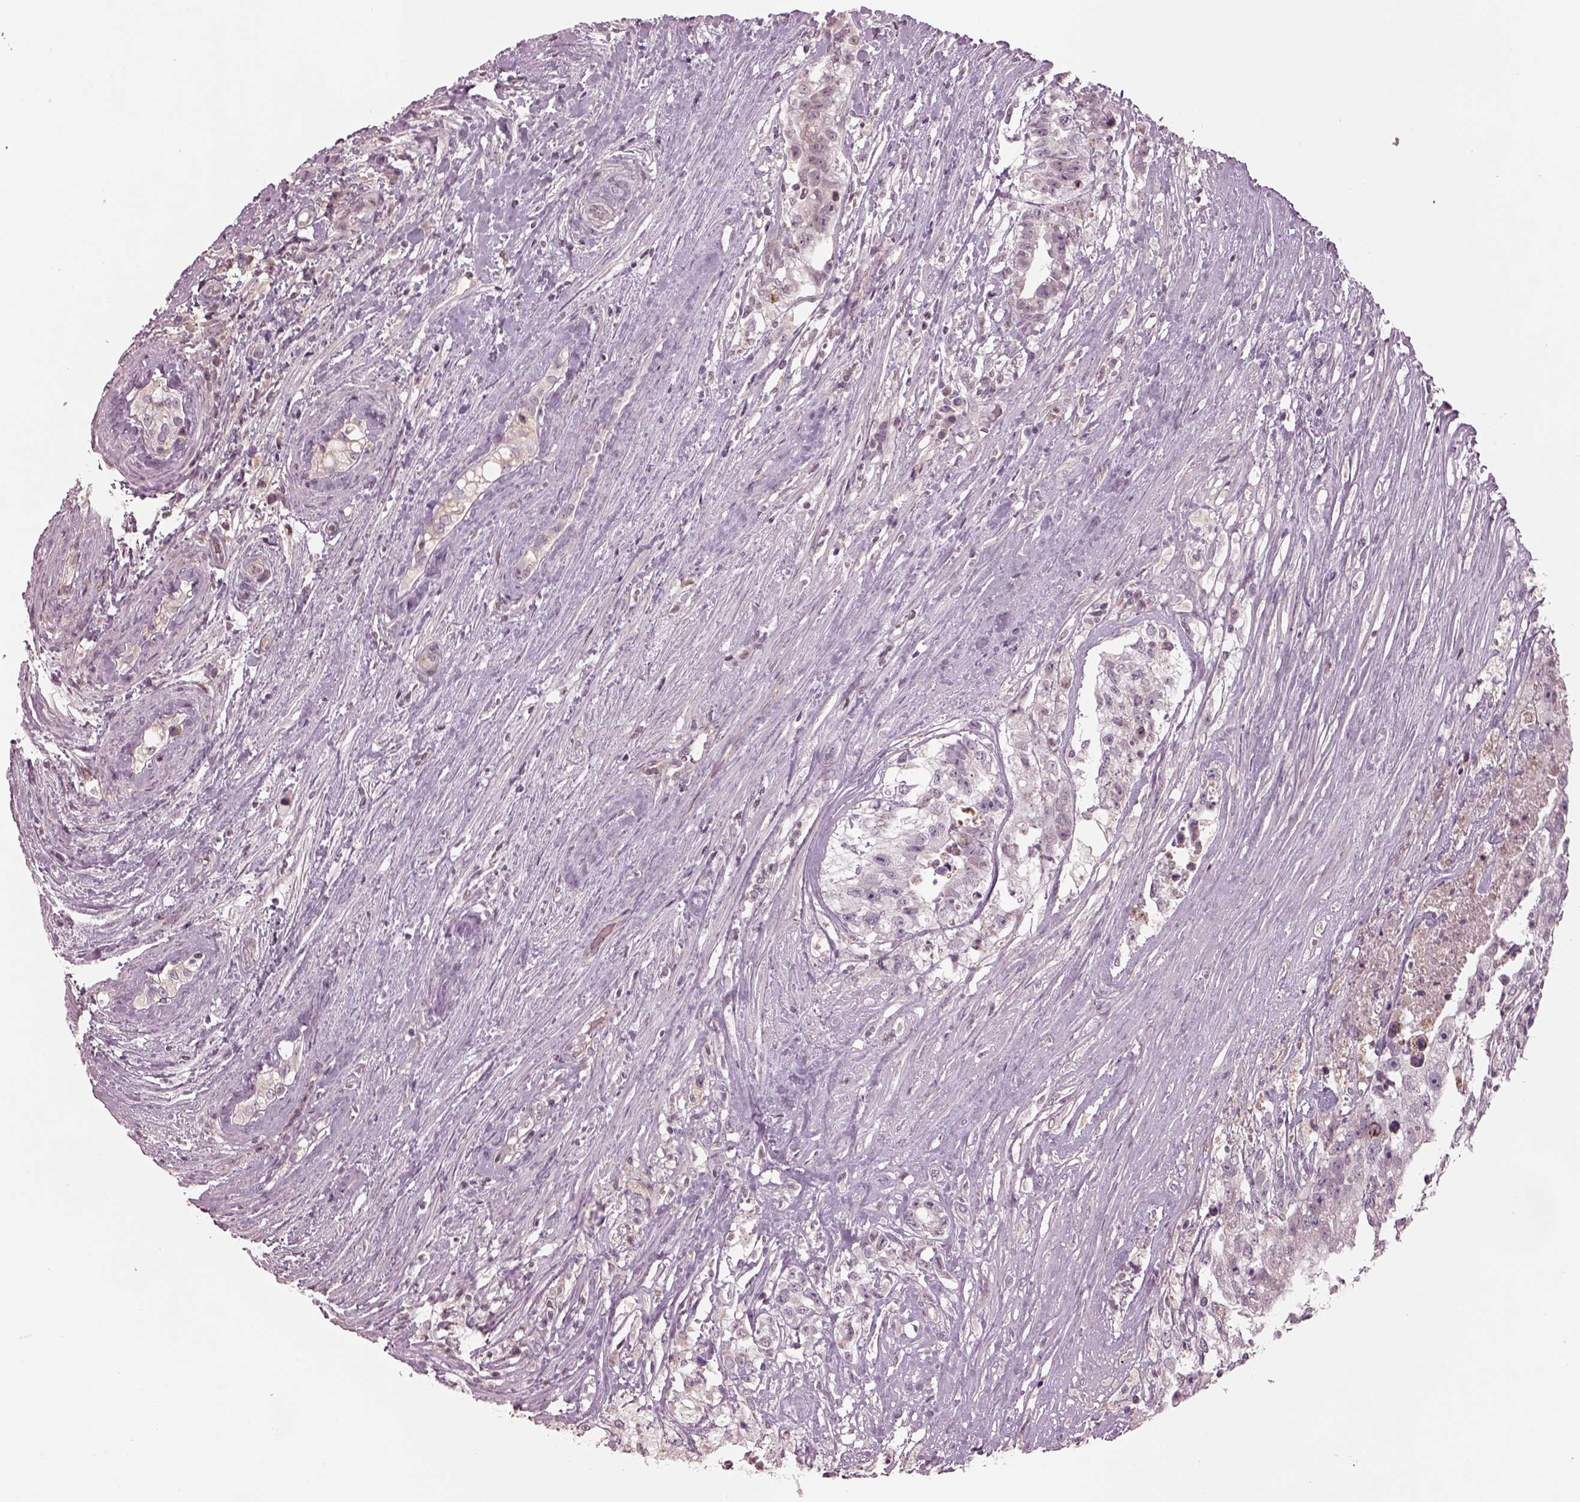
{"staining": {"intensity": "weak", "quantity": "<25%", "location": "cytoplasmic/membranous"}, "tissue": "testis cancer", "cell_type": "Tumor cells", "image_type": "cancer", "snomed": [{"axis": "morphology", "description": "Seminoma, NOS"}, {"axis": "morphology", "description": "Carcinoma, Embryonal, NOS"}, {"axis": "topography", "description": "Testis"}], "caption": "Tumor cells are negative for brown protein staining in seminoma (testis). (DAB immunohistochemistry (IHC) visualized using brightfield microscopy, high magnification).", "gene": "TLX3", "patient": {"sex": "male", "age": 41}}